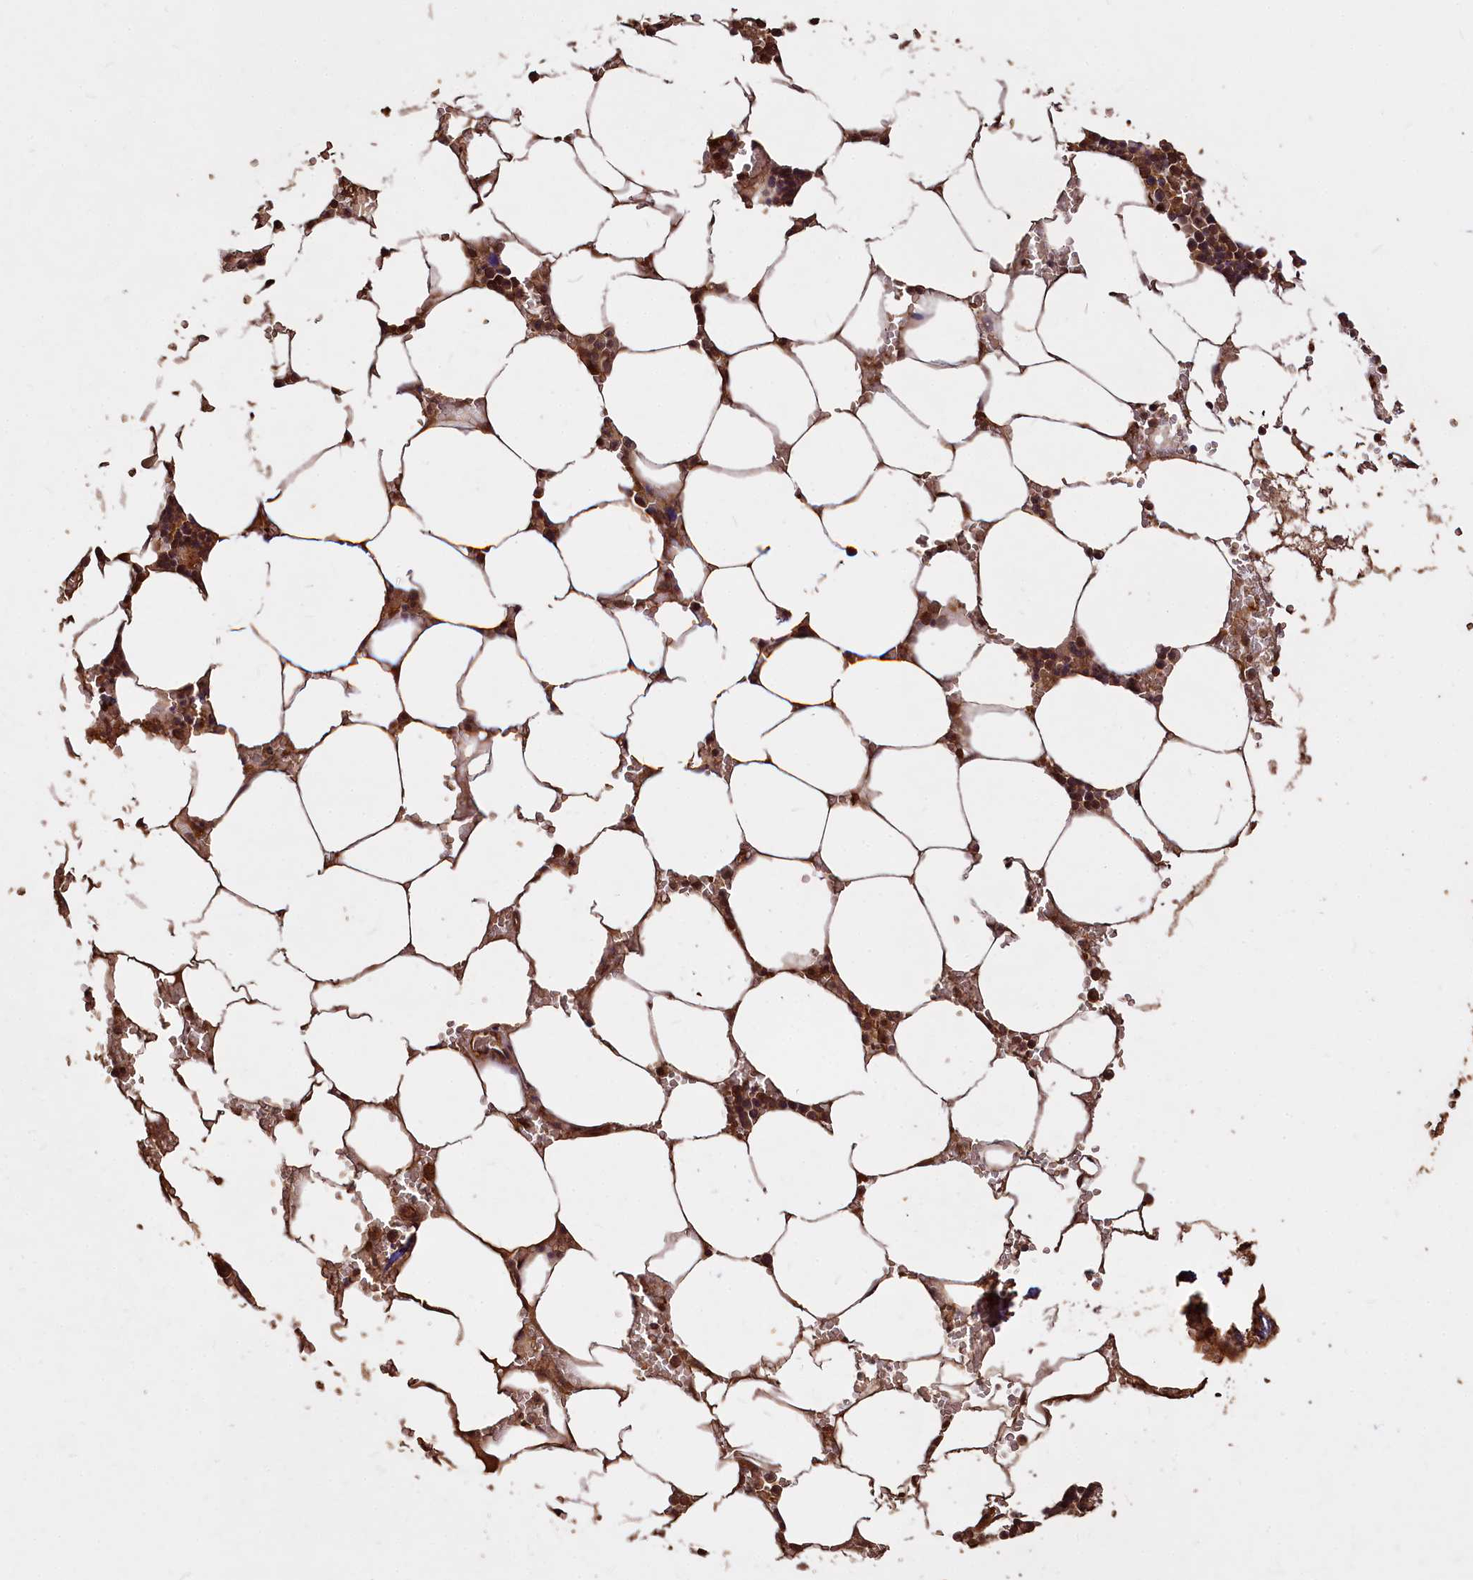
{"staining": {"intensity": "moderate", "quantity": ">75%", "location": "cytoplasmic/membranous,nuclear"}, "tissue": "bone marrow", "cell_type": "Hematopoietic cells", "image_type": "normal", "snomed": [{"axis": "morphology", "description": "Normal tissue, NOS"}, {"axis": "topography", "description": "Bone marrow"}], "caption": "Protein expression analysis of normal bone marrow demonstrates moderate cytoplasmic/membranous,nuclear staining in approximately >75% of hematopoietic cells. Using DAB (brown) and hematoxylin (blue) stains, captured at high magnification using brightfield microscopy.", "gene": "VPS51", "patient": {"sex": "male", "age": 70}}